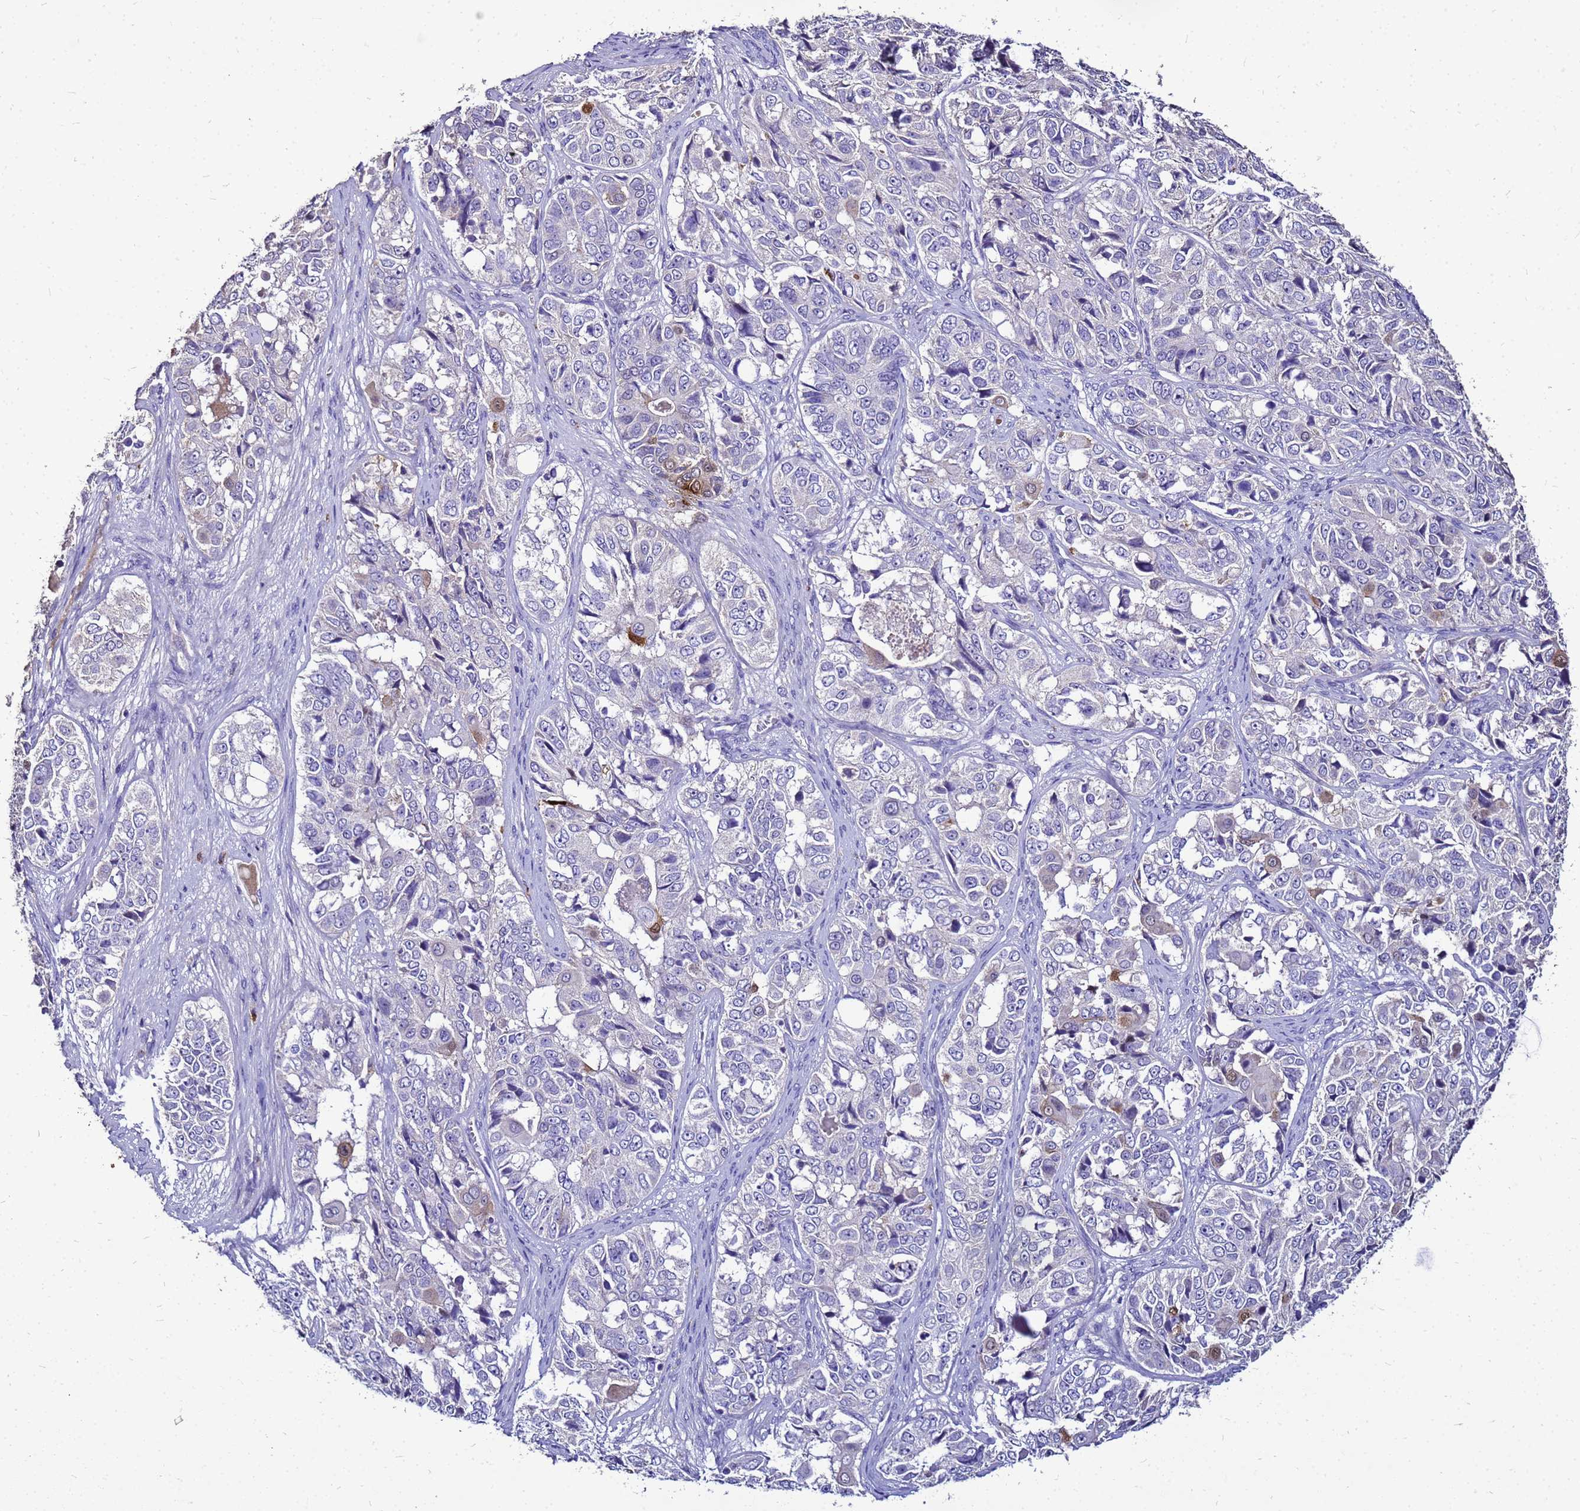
{"staining": {"intensity": "moderate", "quantity": "<25%", "location": "cytoplasmic/membranous,nuclear"}, "tissue": "ovarian cancer", "cell_type": "Tumor cells", "image_type": "cancer", "snomed": [{"axis": "morphology", "description": "Carcinoma, endometroid"}, {"axis": "topography", "description": "Ovary"}], "caption": "There is low levels of moderate cytoplasmic/membranous and nuclear expression in tumor cells of ovarian cancer (endometroid carcinoma), as demonstrated by immunohistochemical staining (brown color).", "gene": "S100A2", "patient": {"sex": "female", "age": 51}}